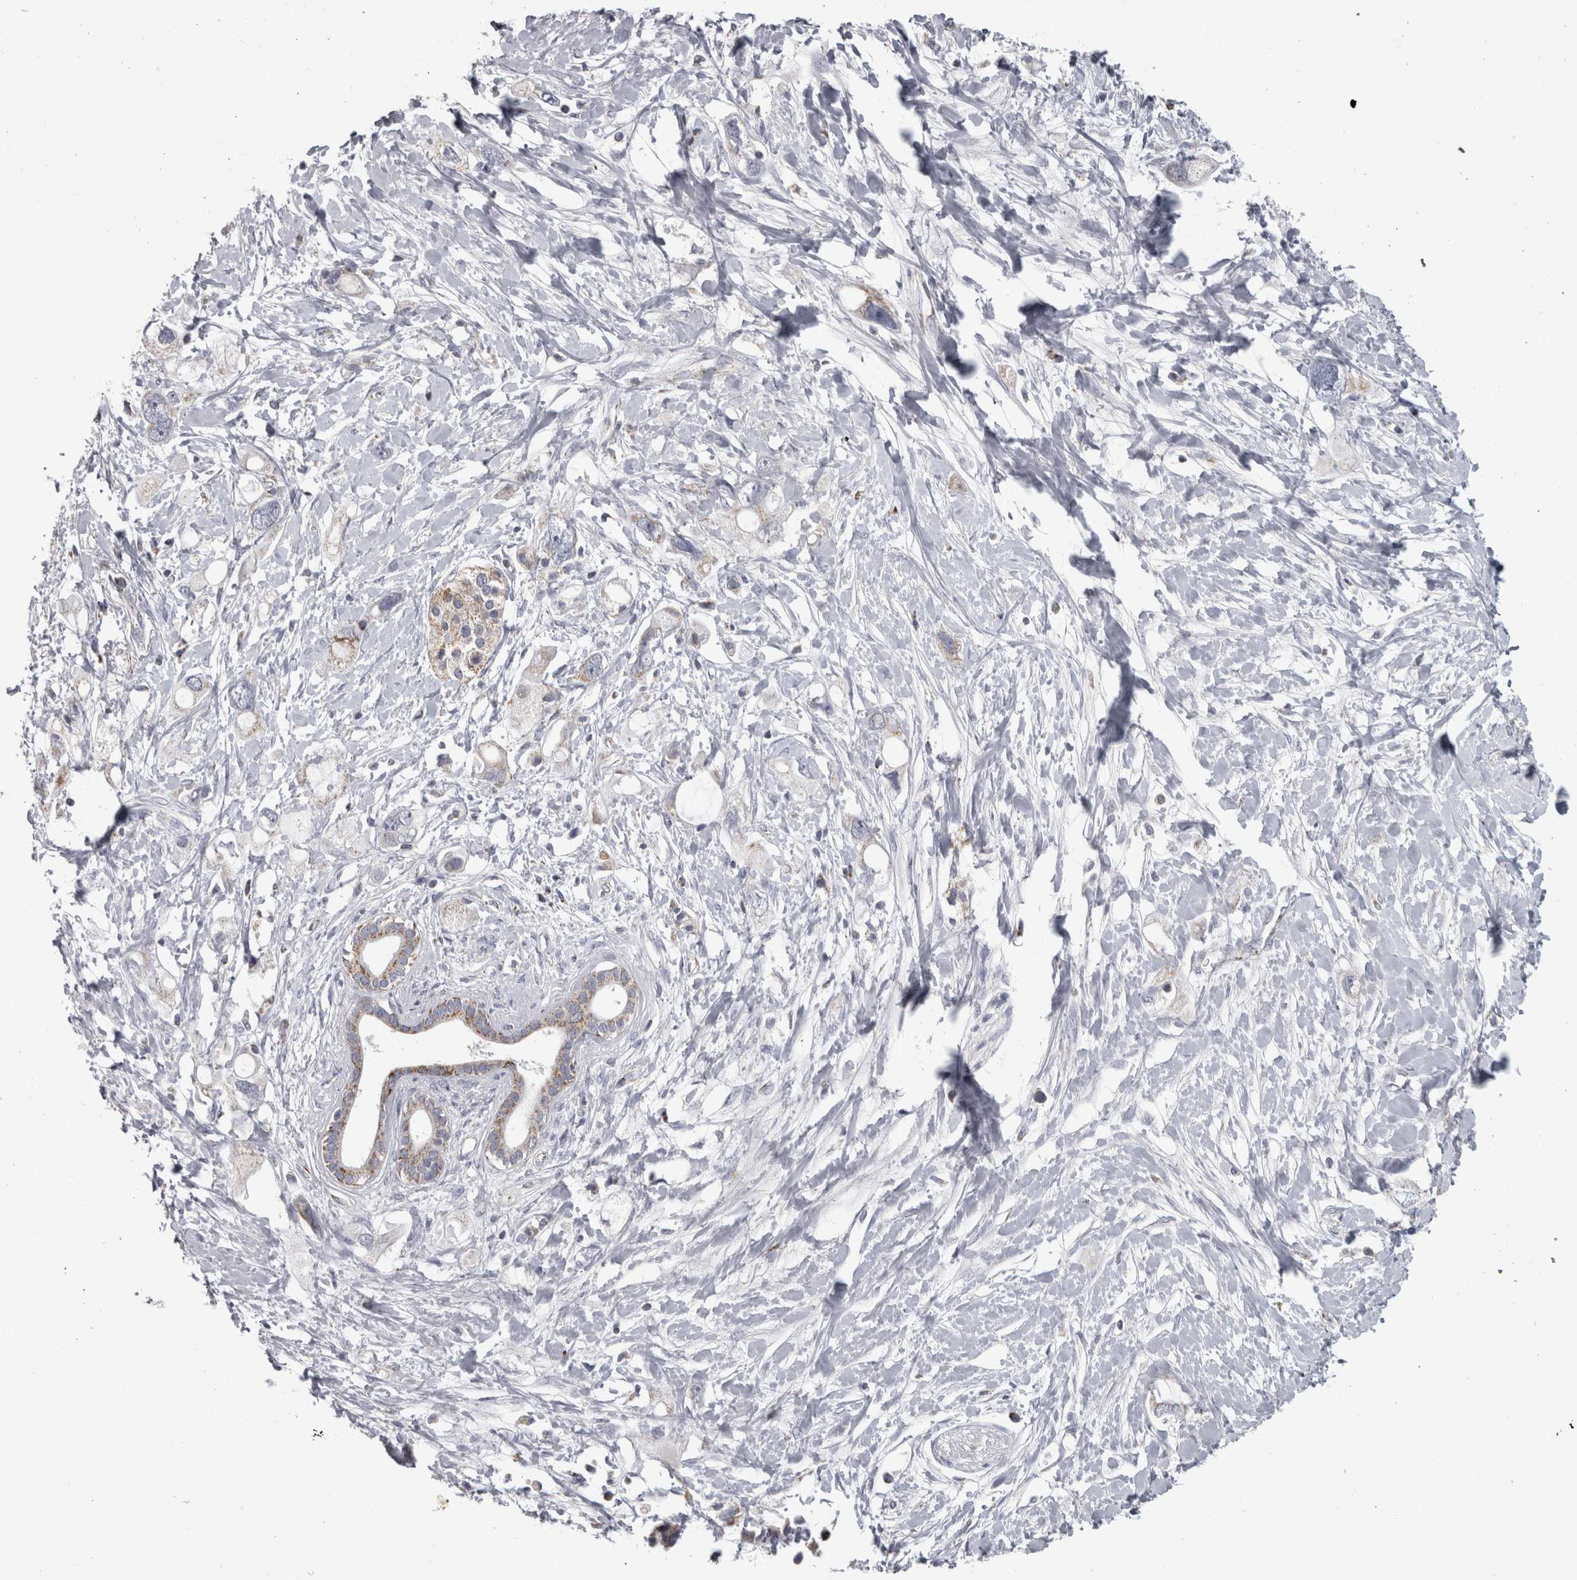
{"staining": {"intensity": "negative", "quantity": "none", "location": "none"}, "tissue": "pancreatic cancer", "cell_type": "Tumor cells", "image_type": "cancer", "snomed": [{"axis": "morphology", "description": "Adenocarcinoma, NOS"}, {"axis": "topography", "description": "Pancreas"}], "caption": "An image of human pancreatic cancer (adenocarcinoma) is negative for staining in tumor cells.", "gene": "DBT", "patient": {"sex": "female", "age": 56}}